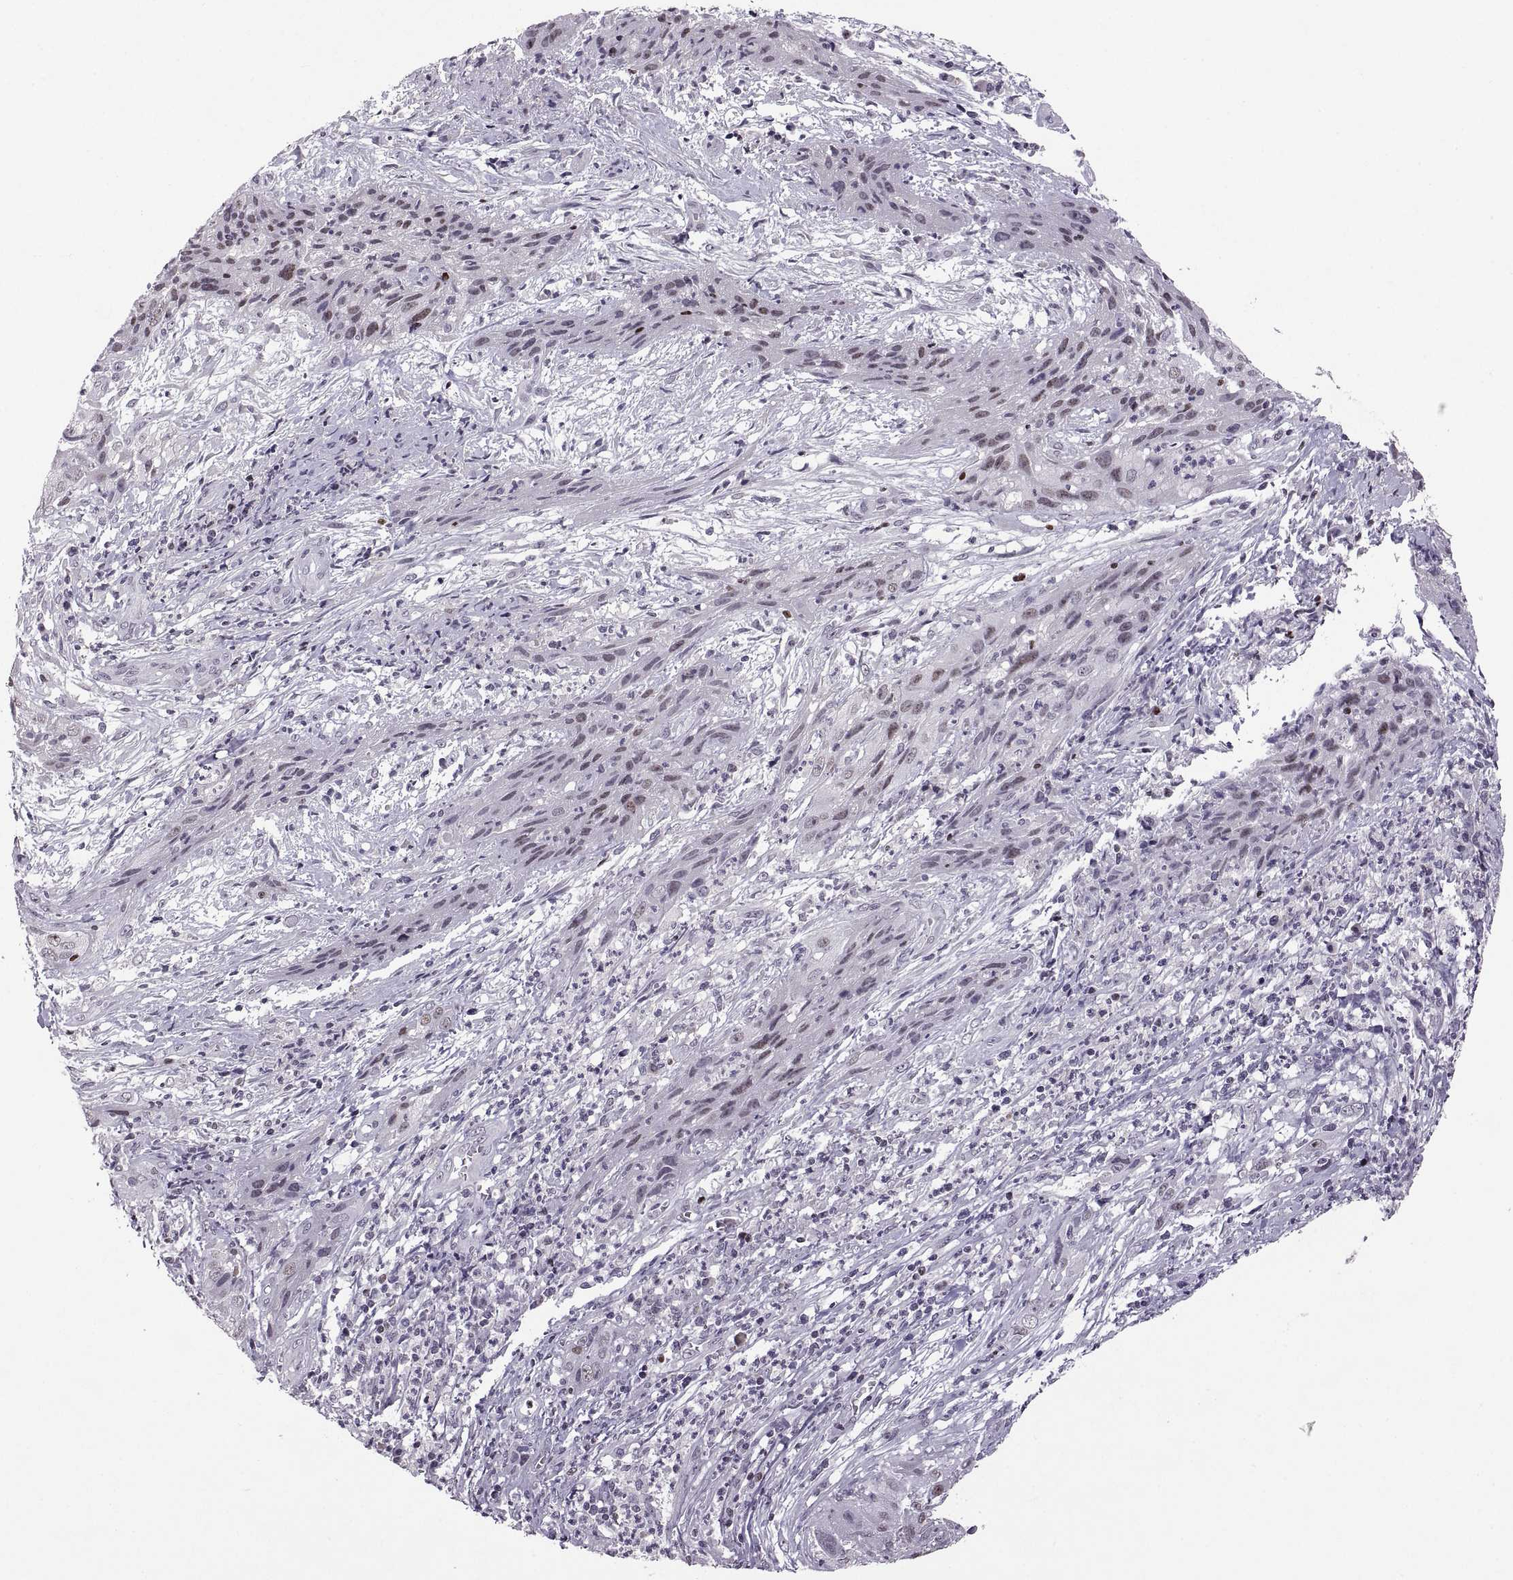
{"staining": {"intensity": "moderate", "quantity": "25%-75%", "location": "nuclear"}, "tissue": "cervical cancer", "cell_type": "Tumor cells", "image_type": "cancer", "snomed": [{"axis": "morphology", "description": "Squamous cell carcinoma, NOS"}, {"axis": "topography", "description": "Cervix"}], "caption": "Tumor cells demonstrate medium levels of moderate nuclear positivity in approximately 25%-75% of cells in squamous cell carcinoma (cervical).", "gene": "NEK2", "patient": {"sex": "female", "age": 32}}